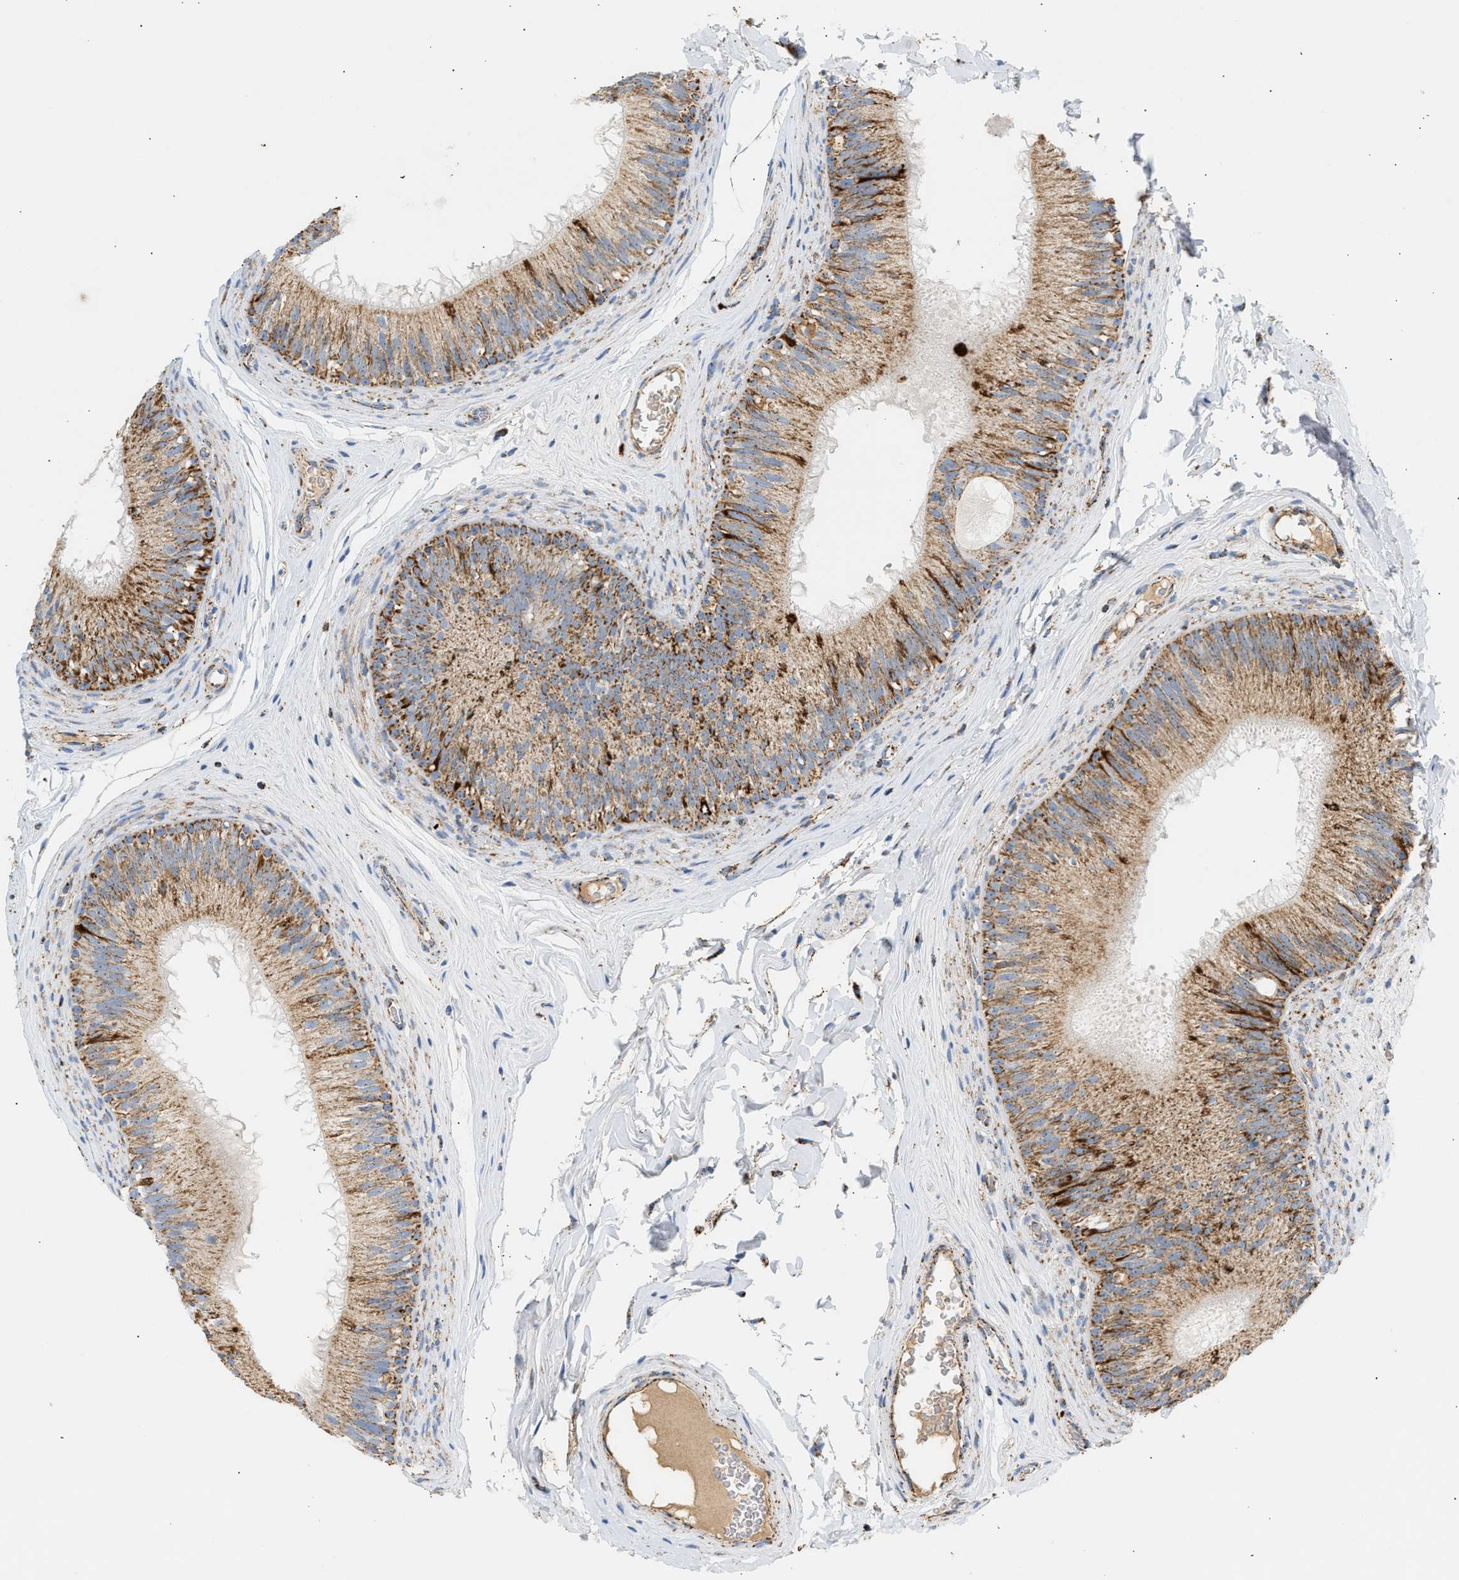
{"staining": {"intensity": "moderate", "quantity": ">75%", "location": "cytoplasmic/membranous"}, "tissue": "epididymis", "cell_type": "Glandular cells", "image_type": "normal", "snomed": [{"axis": "morphology", "description": "Normal tissue, NOS"}, {"axis": "topography", "description": "Testis"}, {"axis": "topography", "description": "Epididymis"}], "caption": "This histopathology image exhibits normal epididymis stained with immunohistochemistry (IHC) to label a protein in brown. The cytoplasmic/membranous of glandular cells show moderate positivity for the protein. Nuclei are counter-stained blue.", "gene": "OGDH", "patient": {"sex": "male", "age": 36}}